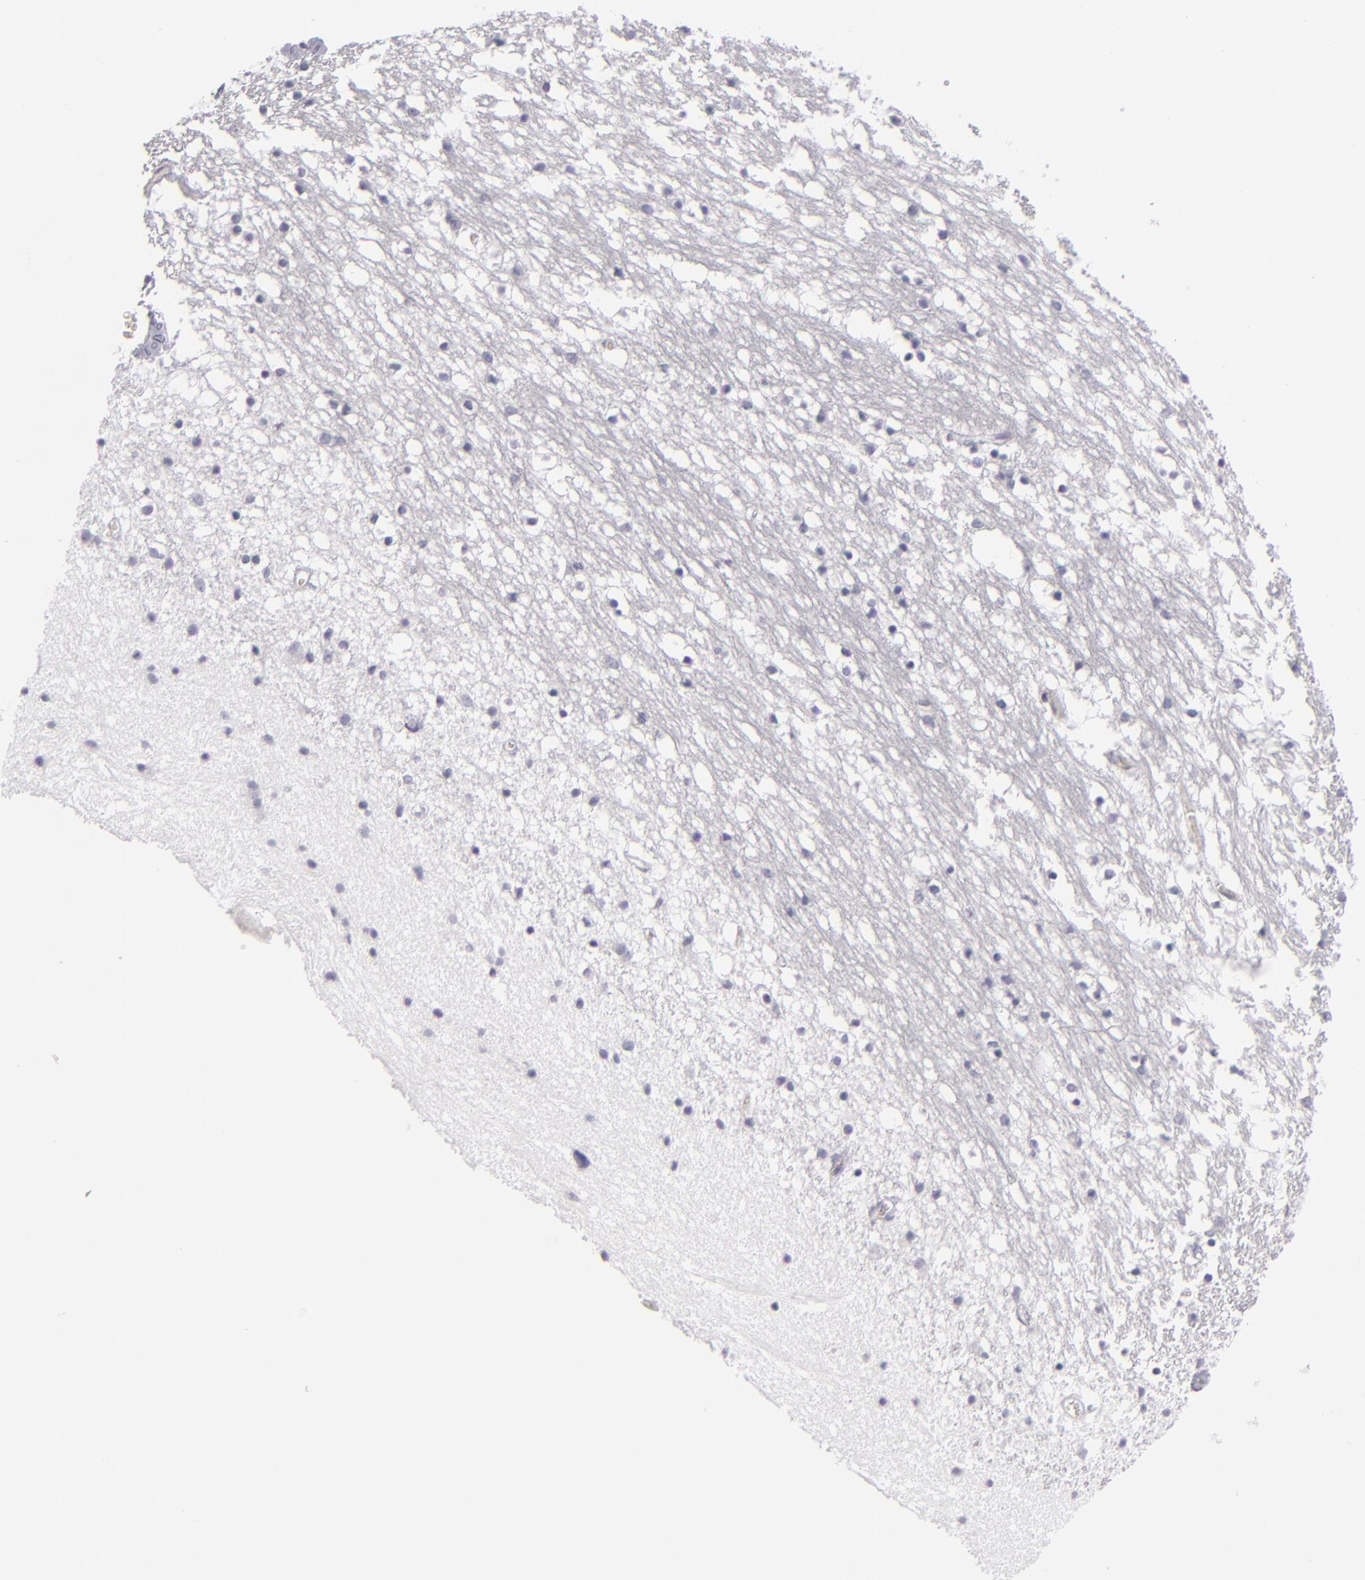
{"staining": {"intensity": "negative", "quantity": "none", "location": "none"}, "tissue": "caudate", "cell_type": "Glial cells", "image_type": "normal", "snomed": [{"axis": "morphology", "description": "Normal tissue, NOS"}, {"axis": "topography", "description": "Lateral ventricle wall"}], "caption": "Immunohistochemical staining of normal human caudate exhibits no significant staining in glial cells.", "gene": "C9", "patient": {"sex": "male", "age": 45}}